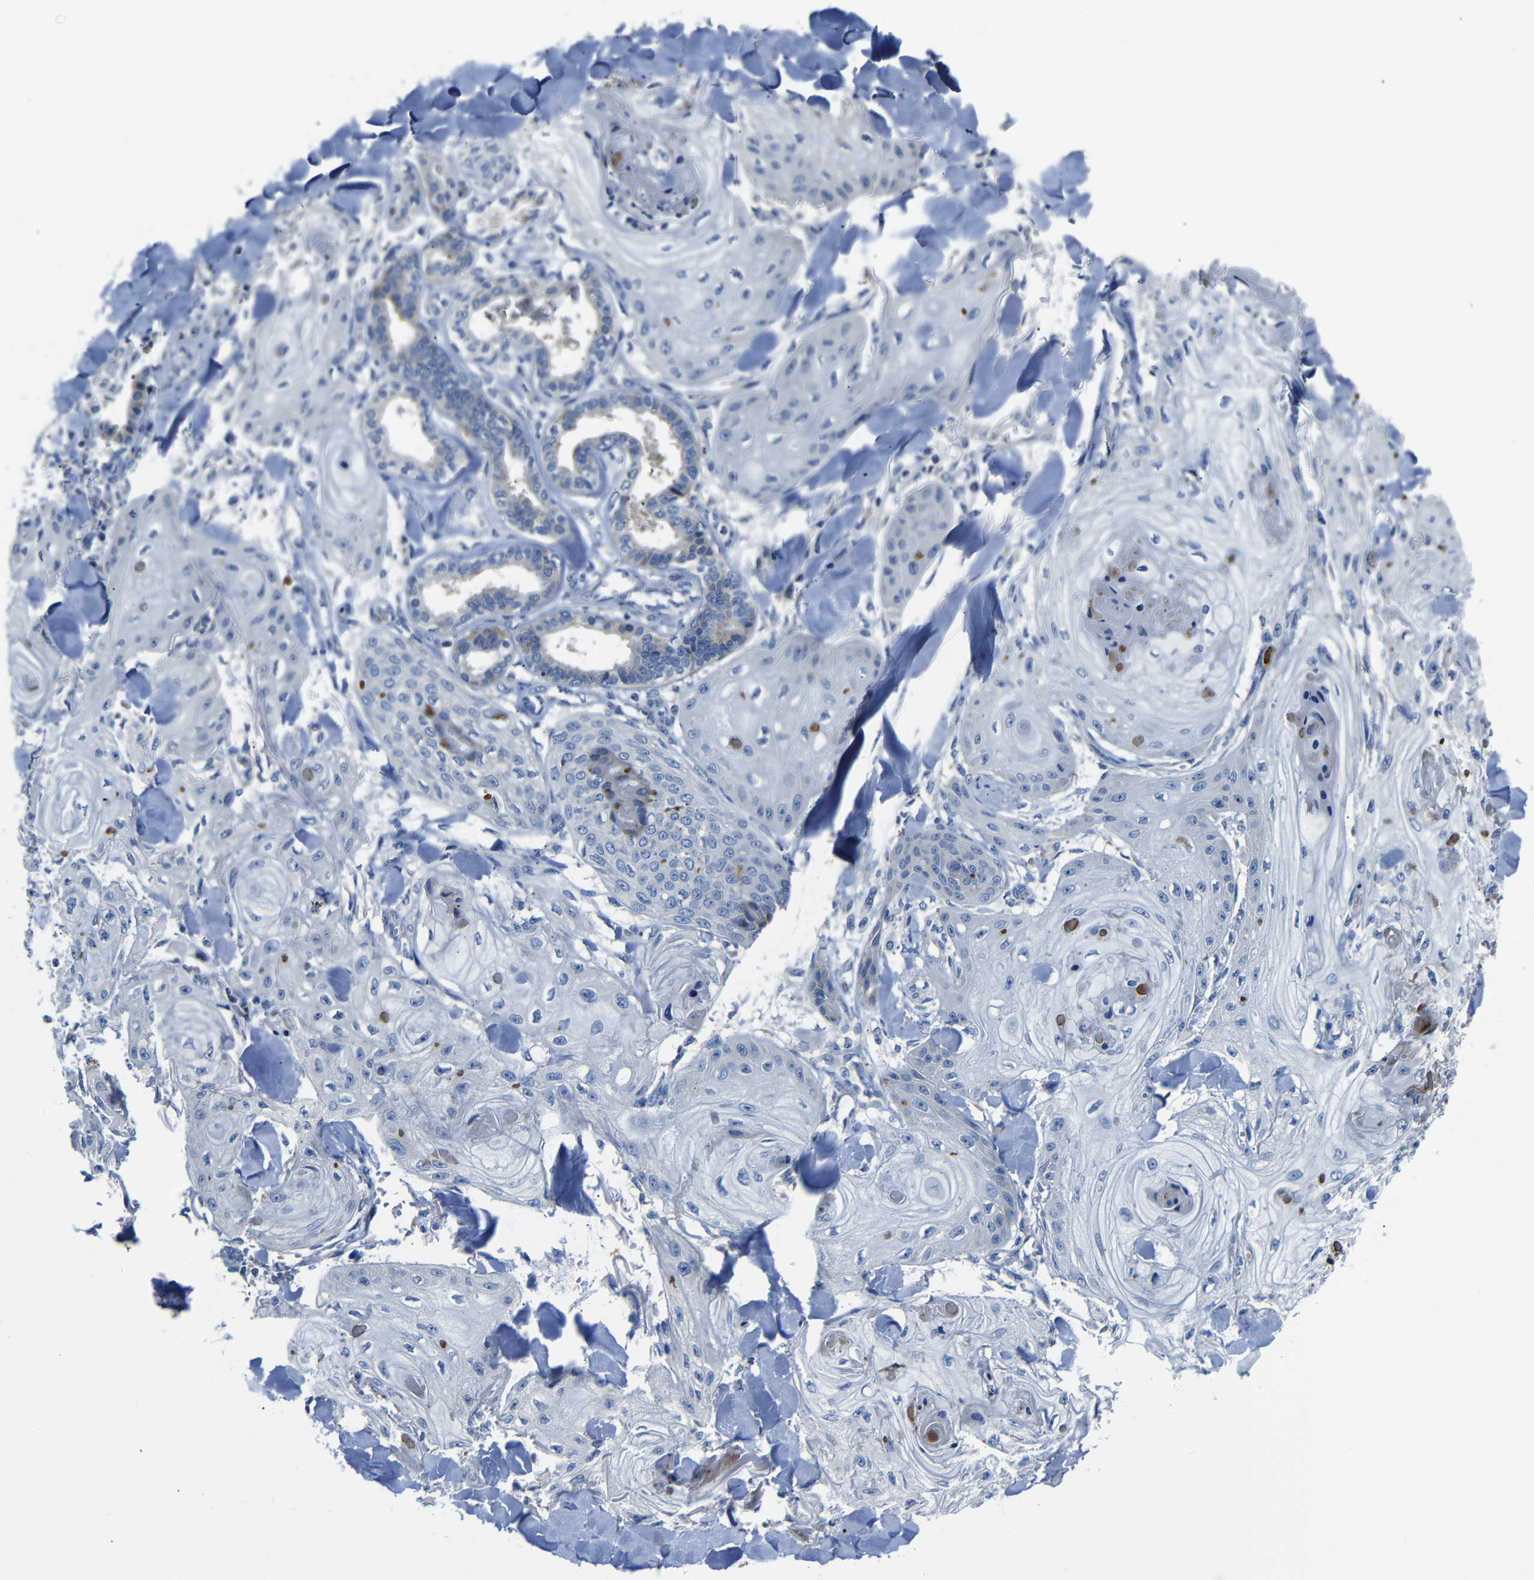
{"staining": {"intensity": "negative", "quantity": "none", "location": "none"}, "tissue": "skin cancer", "cell_type": "Tumor cells", "image_type": "cancer", "snomed": [{"axis": "morphology", "description": "Squamous cell carcinoma, NOS"}, {"axis": "topography", "description": "Skin"}], "caption": "Image shows no significant protein positivity in tumor cells of squamous cell carcinoma (skin).", "gene": "AFDN", "patient": {"sex": "male", "age": 74}}